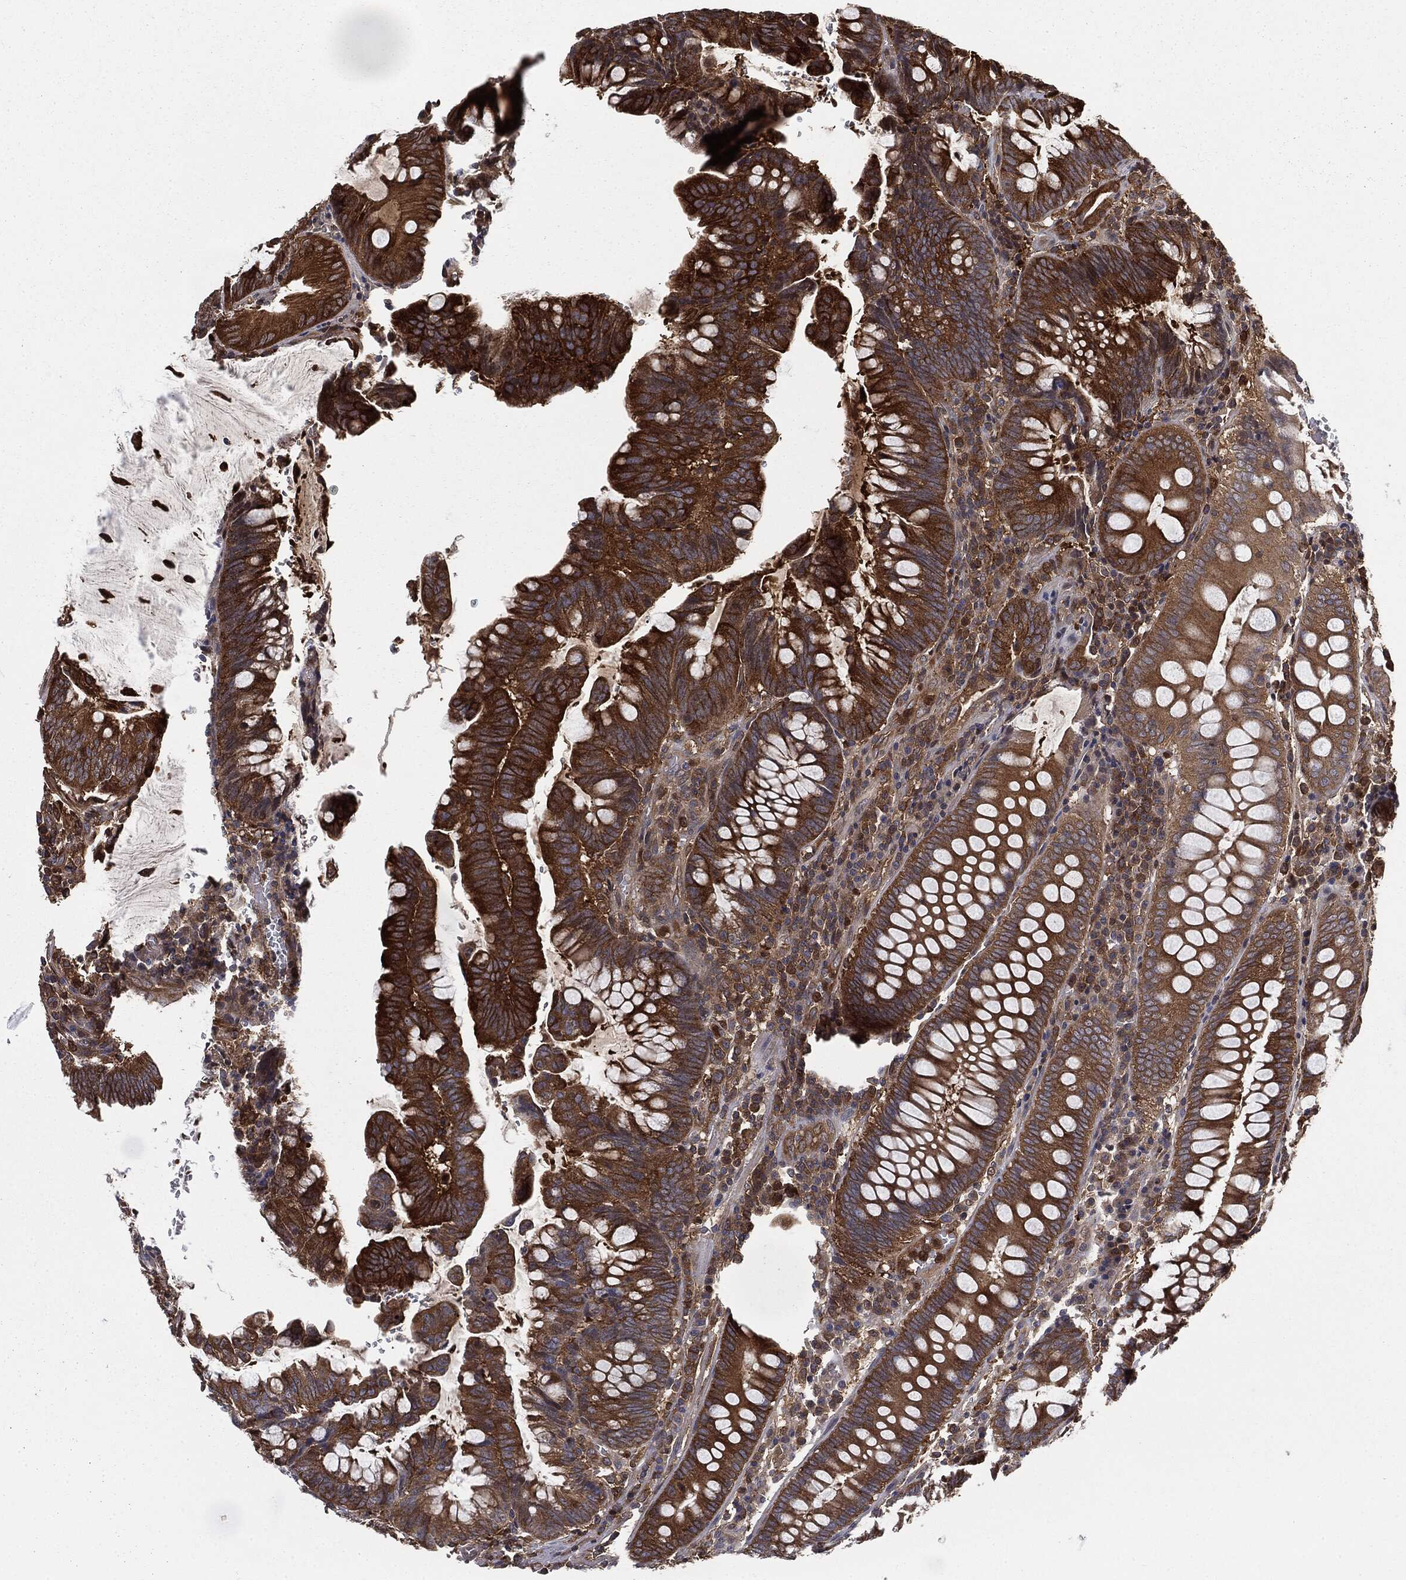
{"staining": {"intensity": "strong", "quantity": ">75%", "location": "cytoplasmic/membranous"}, "tissue": "colorectal cancer", "cell_type": "Tumor cells", "image_type": "cancer", "snomed": [{"axis": "morphology", "description": "Adenocarcinoma, NOS"}, {"axis": "topography", "description": "Colon"}], "caption": "Immunohistochemical staining of adenocarcinoma (colorectal) reveals strong cytoplasmic/membranous protein expression in approximately >75% of tumor cells.", "gene": "GNB5", "patient": {"sex": "male", "age": 62}}